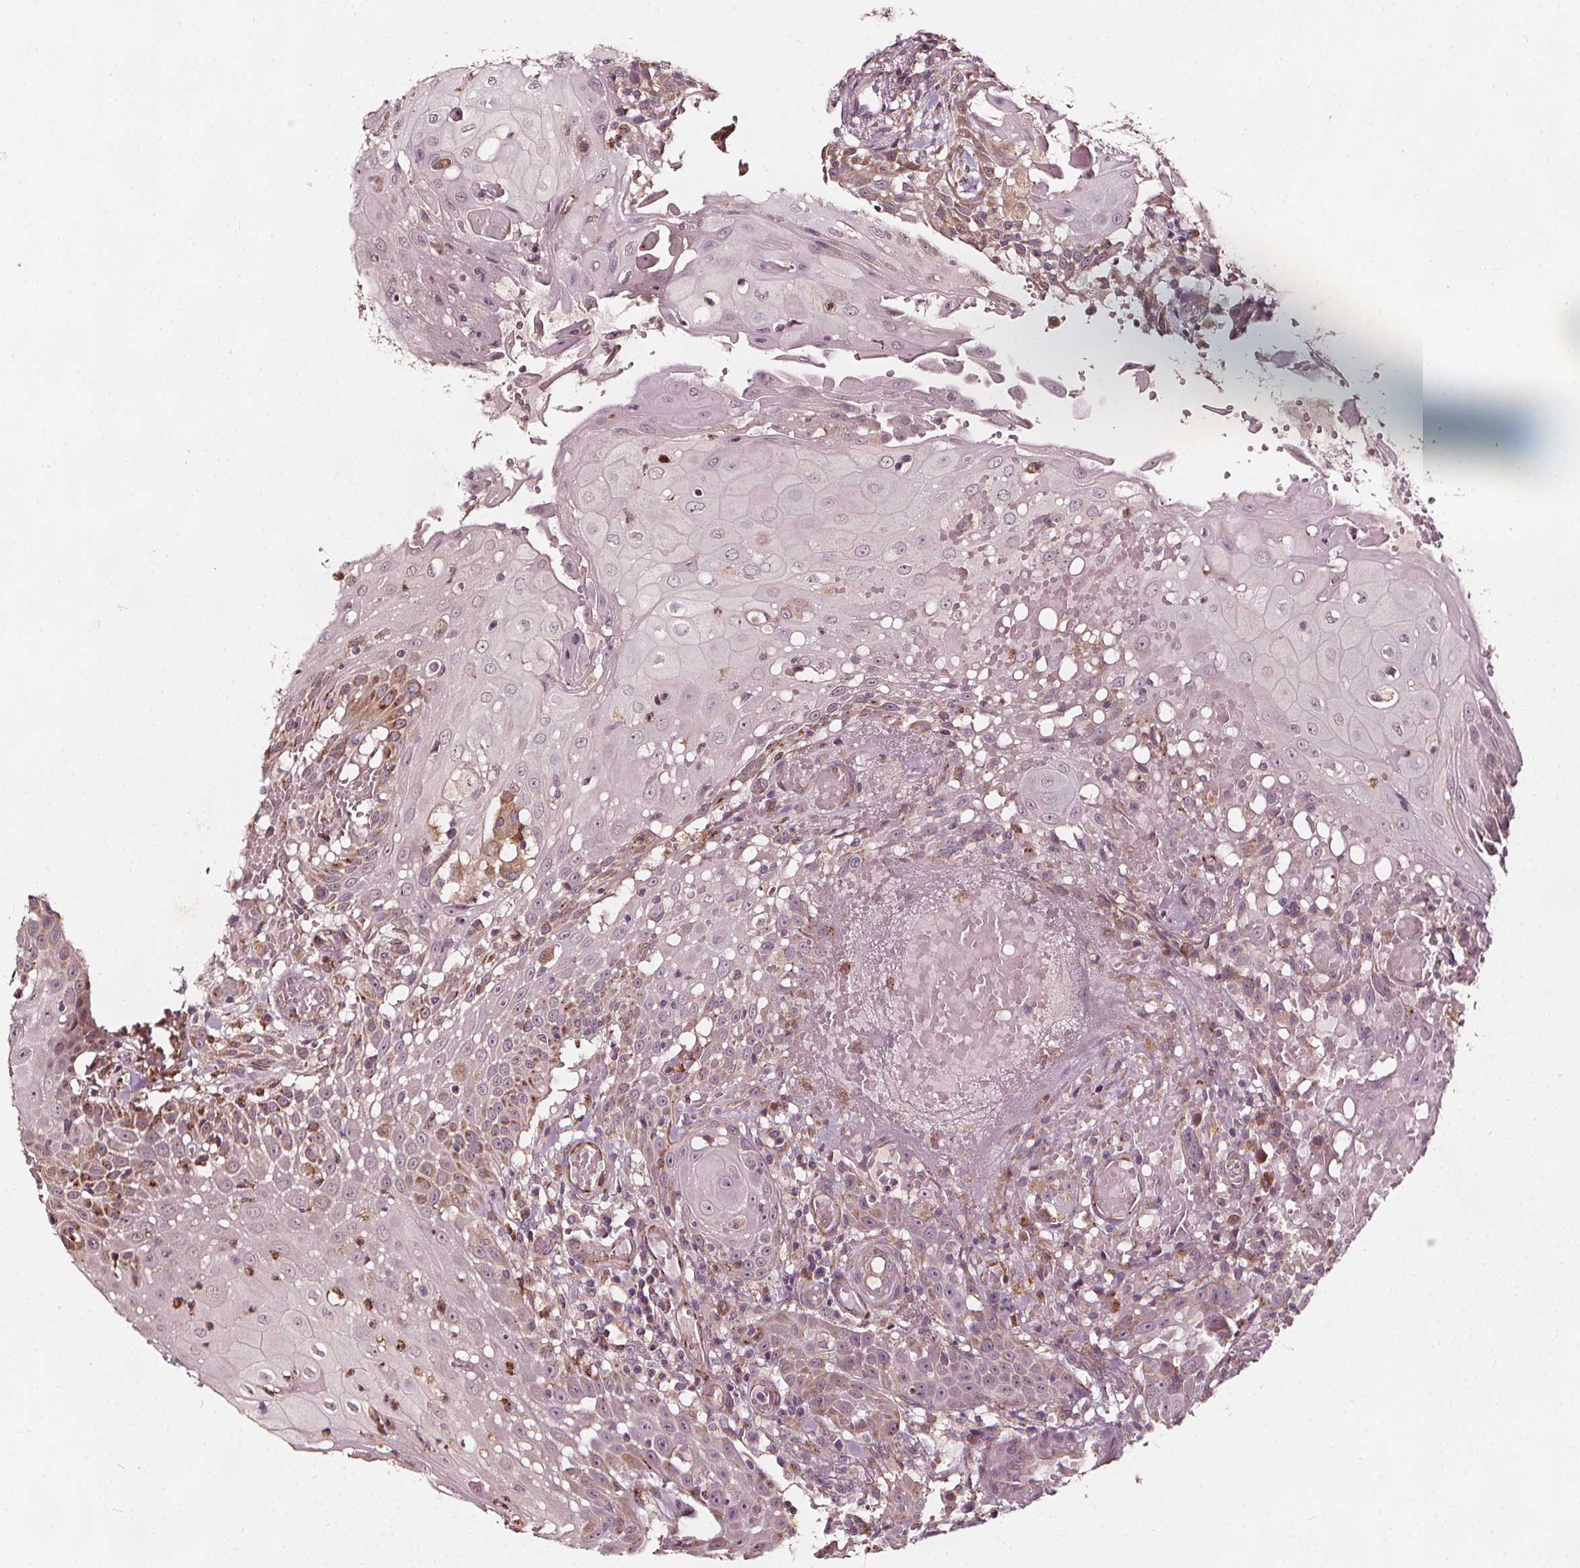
{"staining": {"intensity": "weak", "quantity": "25%-75%", "location": "cytoplasmic/membranous"}, "tissue": "head and neck cancer", "cell_type": "Tumor cells", "image_type": "cancer", "snomed": [{"axis": "morphology", "description": "Normal tissue, NOS"}, {"axis": "morphology", "description": "Squamous cell carcinoma, NOS"}, {"axis": "topography", "description": "Oral tissue"}, {"axis": "topography", "description": "Head-Neck"}], "caption": "Head and neck cancer stained for a protein (brown) exhibits weak cytoplasmic/membranous positive positivity in approximately 25%-75% of tumor cells.", "gene": "NPC1L1", "patient": {"sex": "female", "age": 55}}